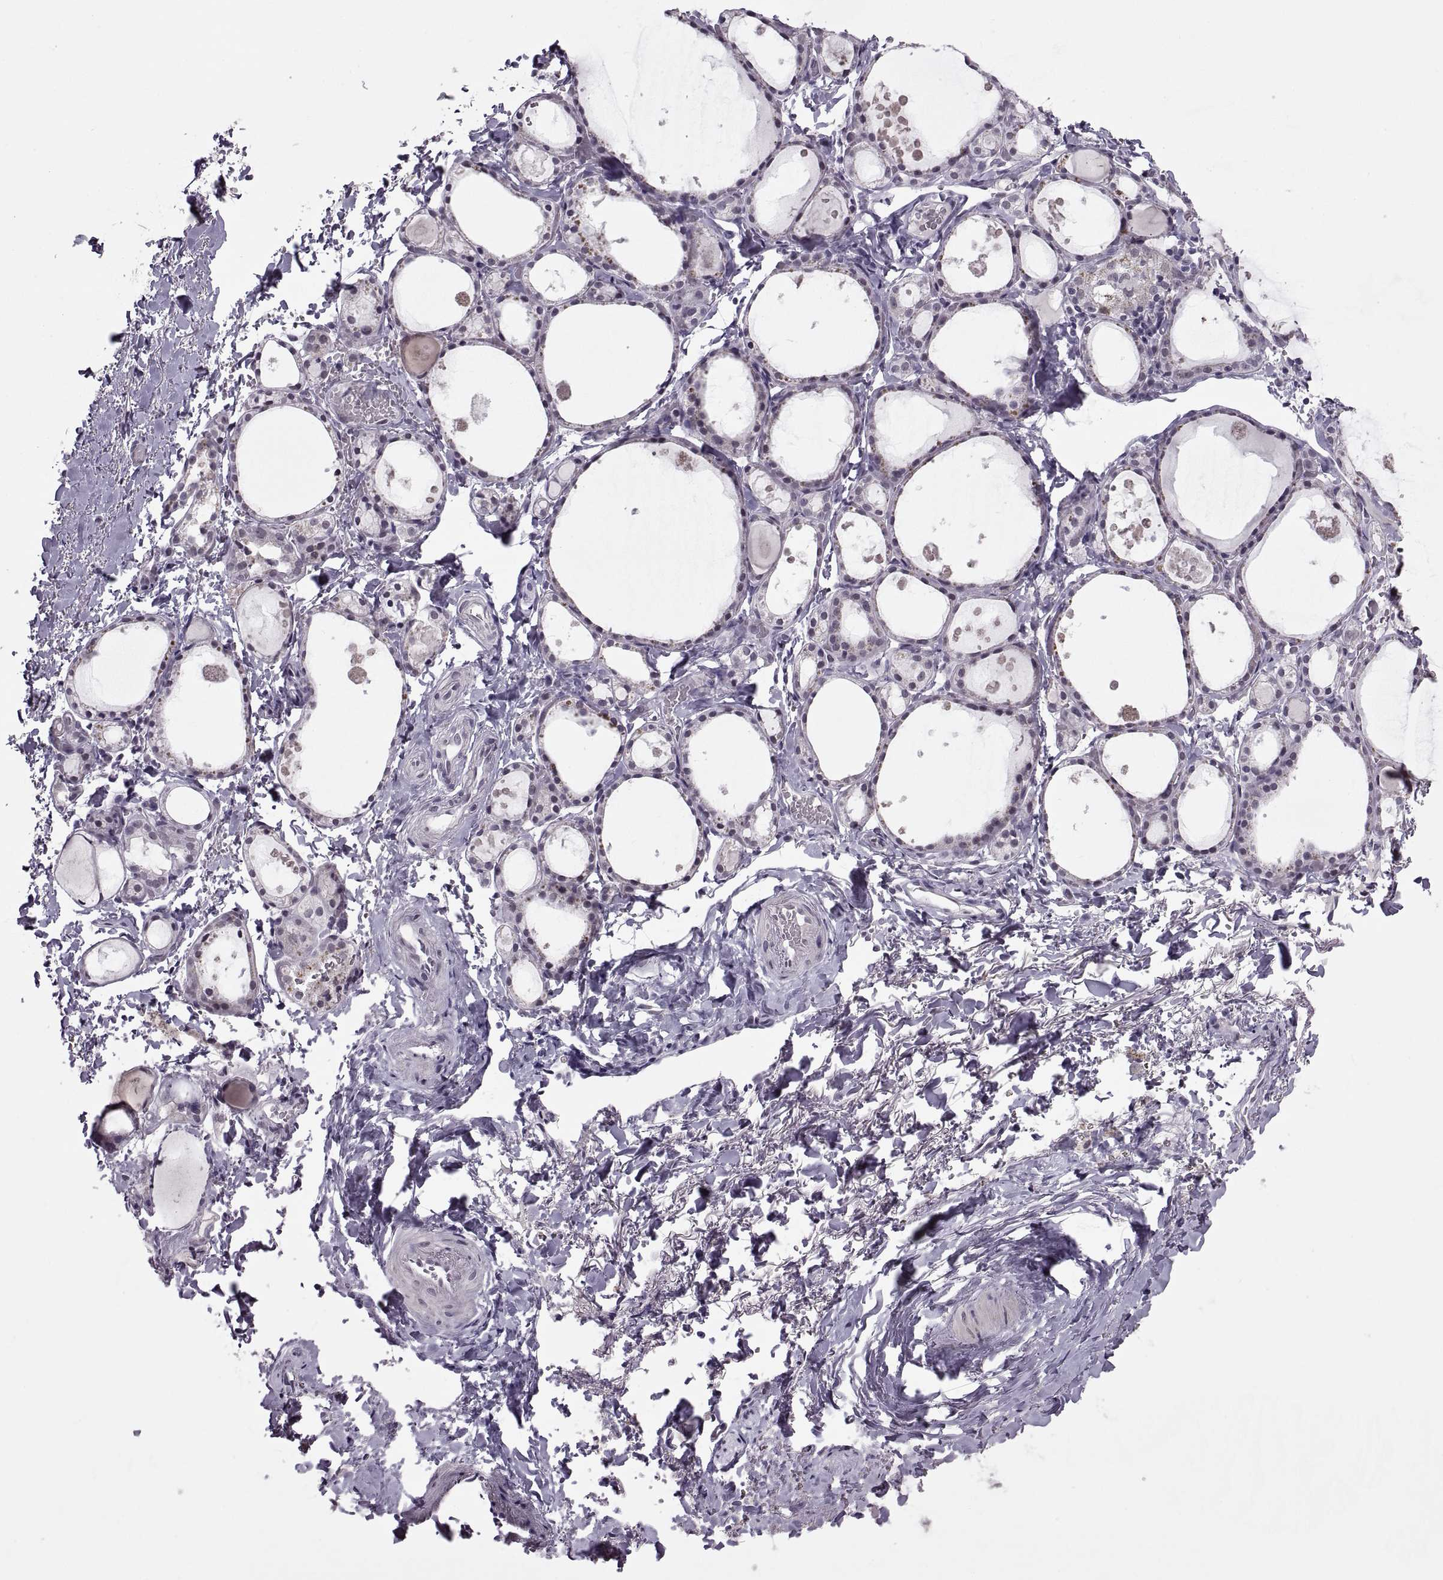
{"staining": {"intensity": "negative", "quantity": "none", "location": "none"}, "tissue": "thyroid gland", "cell_type": "Glandular cells", "image_type": "normal", "snomed": [{"axis": "morphology", "description": "Normal tissue, NOS"}, {"axis": "topography", "description": "Thyroid gland"}], "caption": "DAB immunohistochemical staining of normal human thyroid gland displays no significant positivity in glandular cells.", "gene": "OTP", "patient": {"sex": "male", "age": 68}}